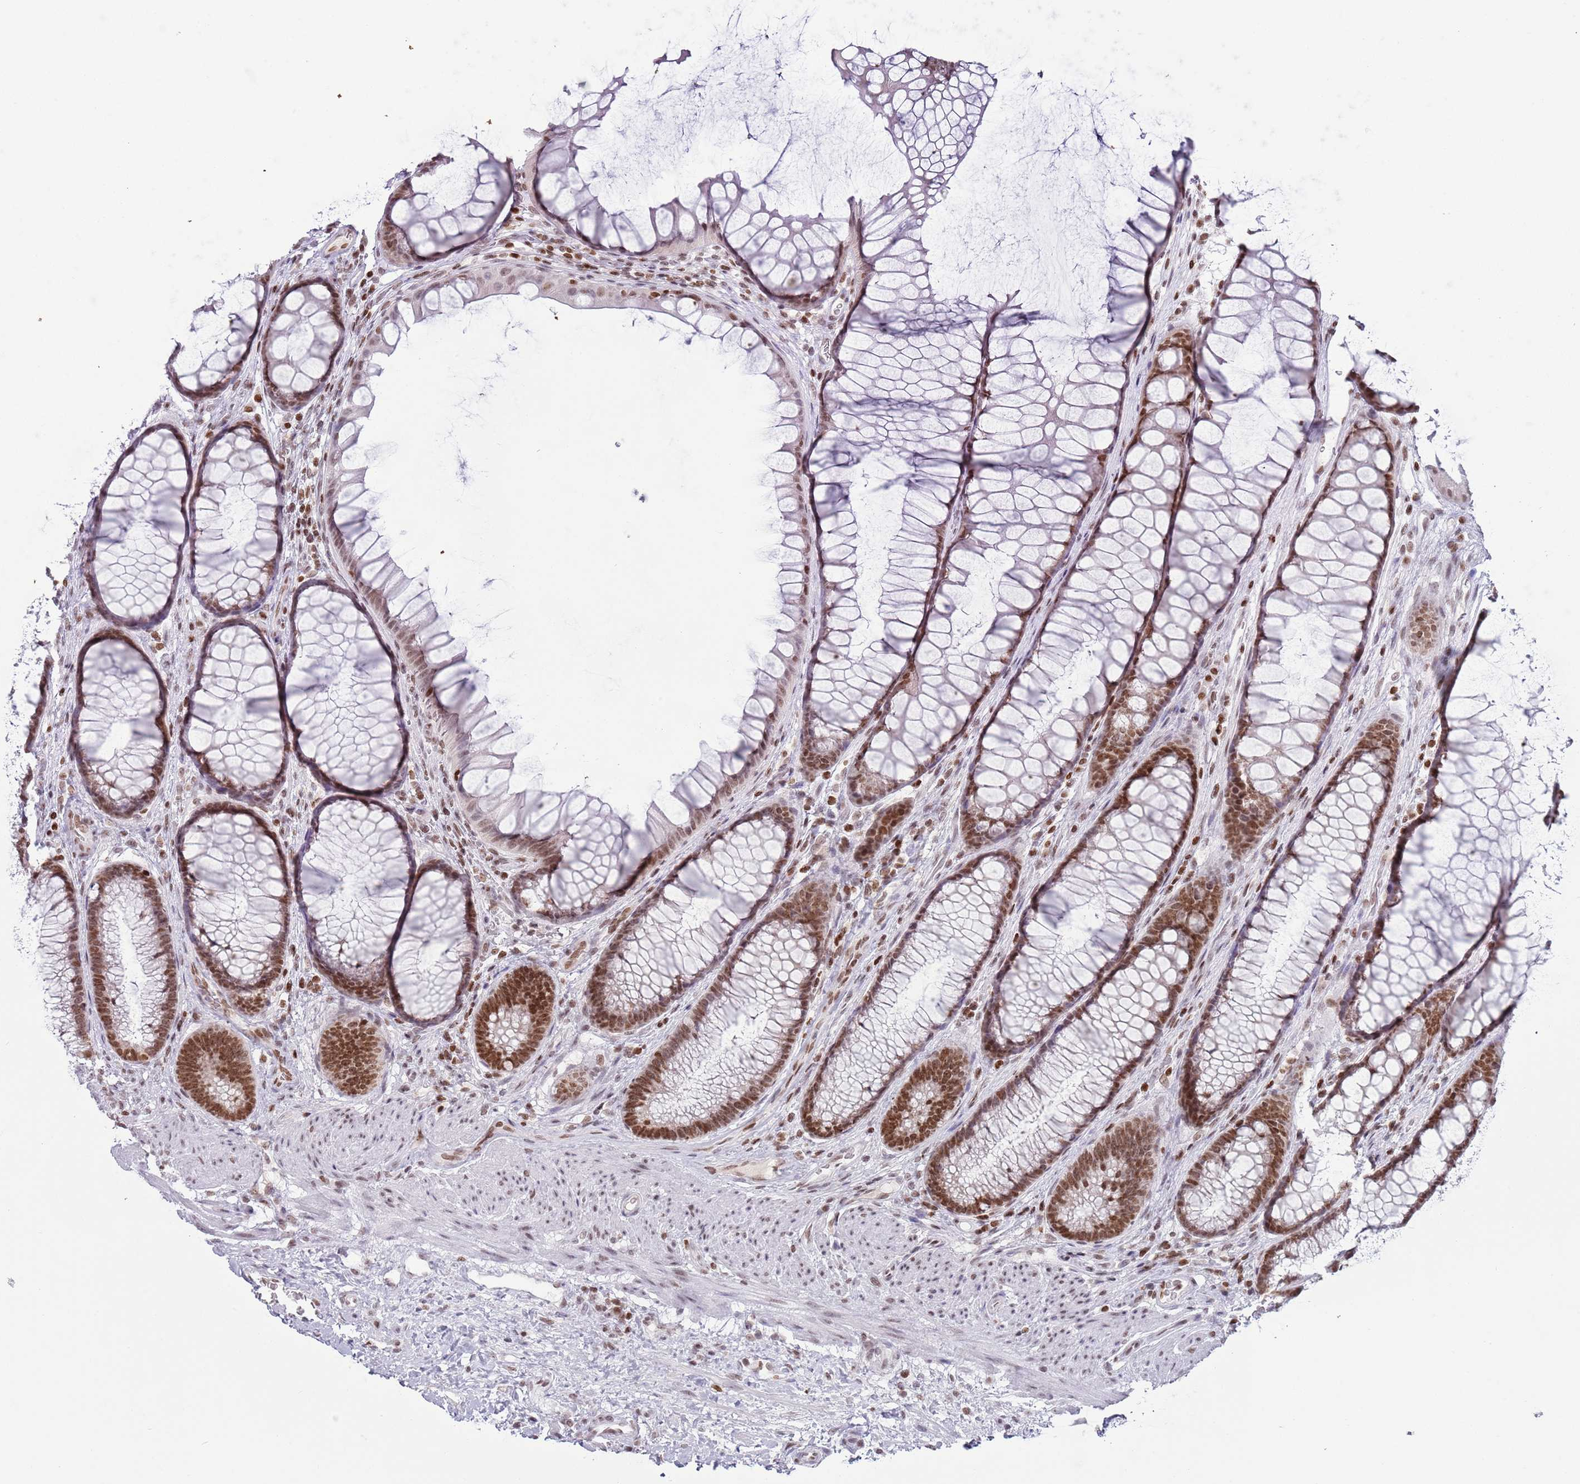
{"staining": {"intensity": "moderate", "quantity": ">75%", "location": "nuclear"}, "tissue": "colon", "cell_type": "Endothelial cells", "image_type": "normal", "snomed": [{"axis": "morphology", "description": "Normal tissue, NOS"}, {"axis": "topography", "description": "Colon"}], "caption": "Immunohistochemical staining of benign human colon demonstrates >75% levels of moderate nuclear protein expression in approximately >75% of endothelial cells. (IHC, brightfield microscopy, high magnification).", "gene": "SELENOH", "patient": {"sex": "female", "age": 82}}